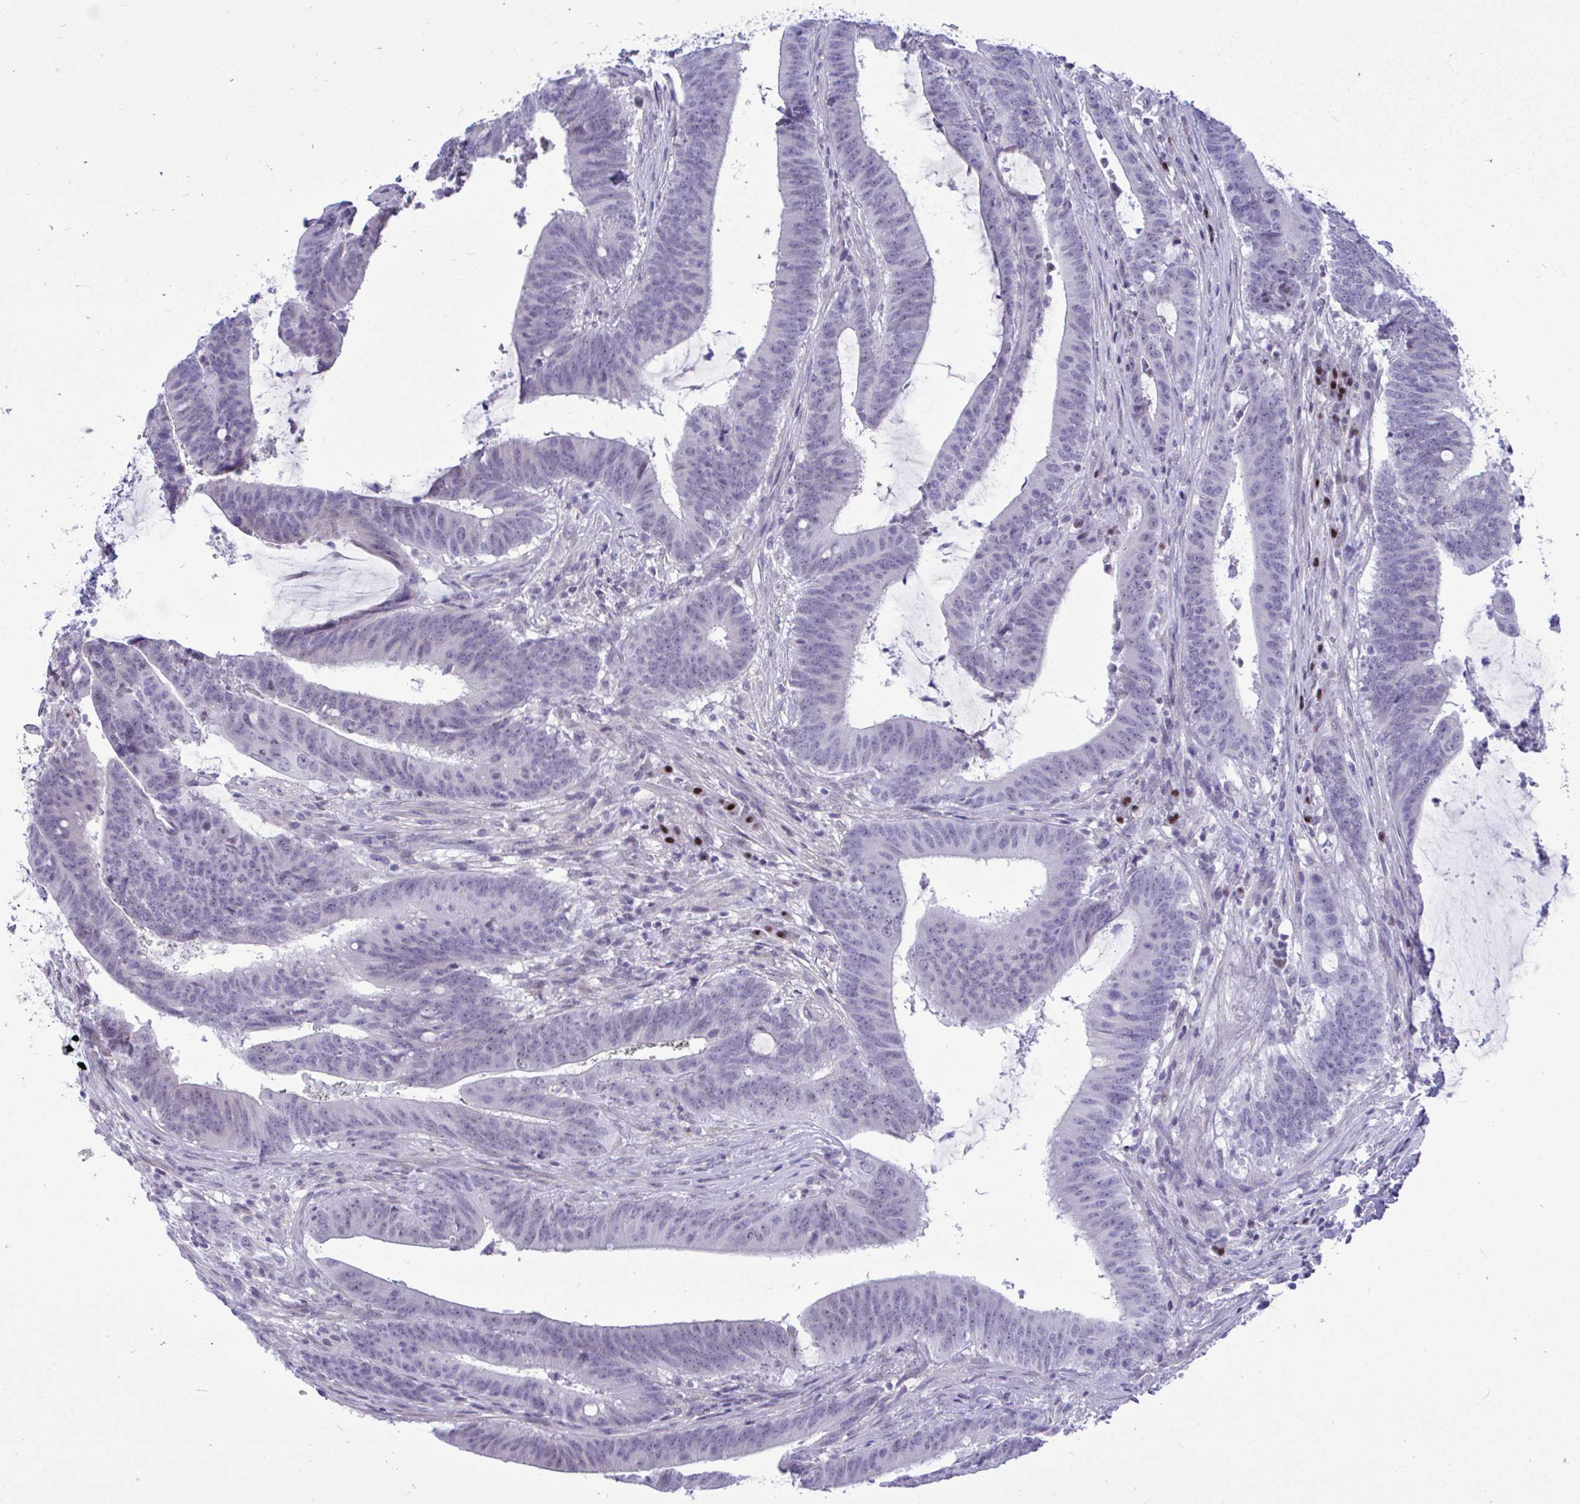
{"staining": {"intensity": "negative", "quantity": "none", "location": "none"}, "tissue": "colorectal cancer", "cell_type": "Tumor cells", "image_type": "cancer", "snomed": [{"axis": "morphology", "description": "Adenocarcinoma, NOS"}, {"axis": "topography", "description": "Colon"}], "caption": "The micrograph reveals no significant staining in tumor cells of colorectal adenocarcinoma.", "gene": "SLC25A51", "patient": {"sex": "female", "age": 43}}